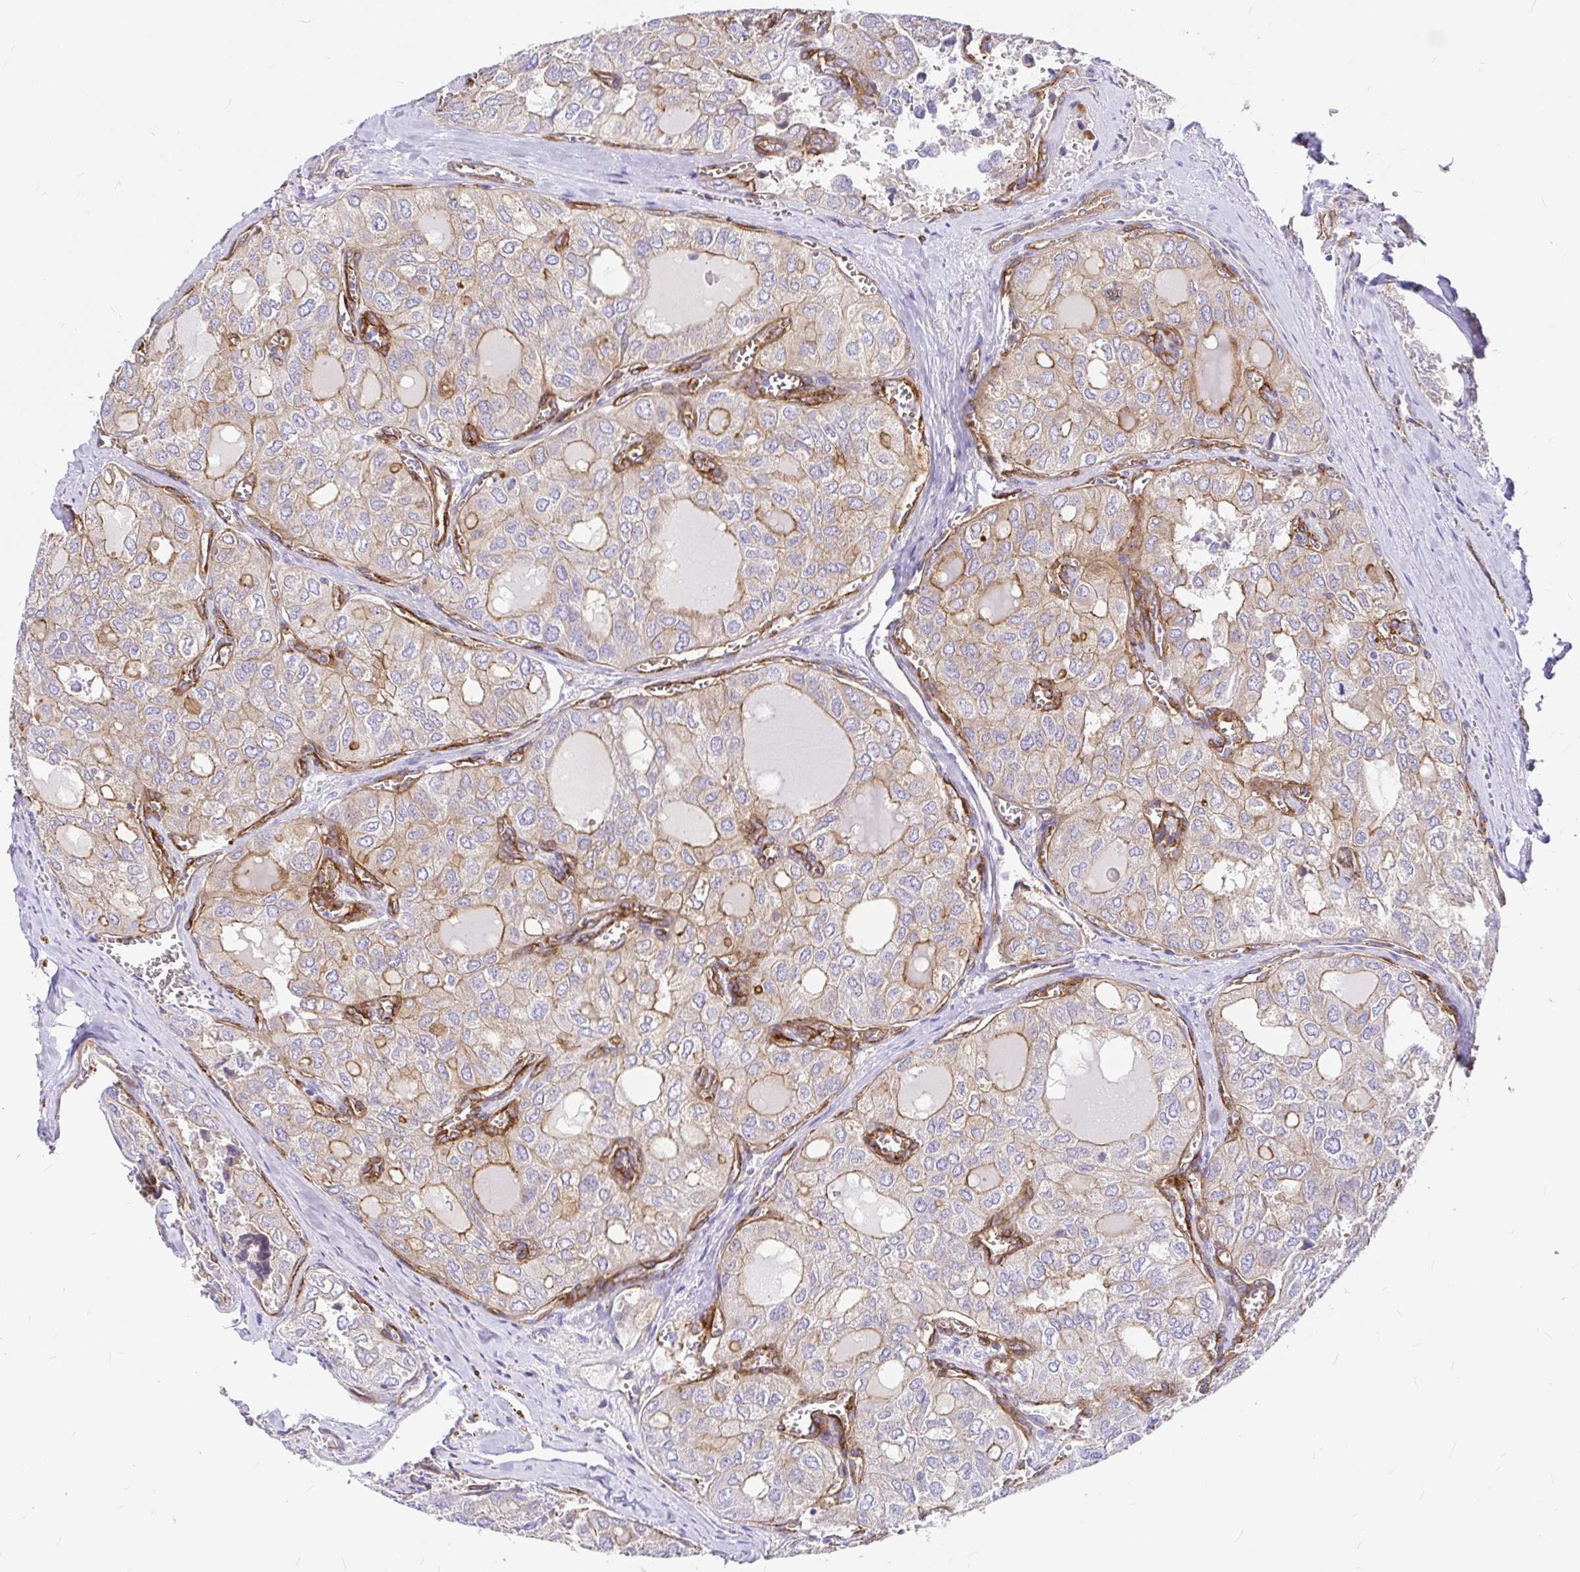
{"staining": {"intensity": "weak", "quantity": "25%-75%", "location": "cytoplasmic/membranous"}, "tissue": "thyroid cancer", "cell_type": "Tumor cells", "image_type": "cancer", "snomed": [{"axis": "morphology", "description": "Follicular adenoma carcinoma, NOS"}, {"axis": "topography", "description": "Thyroid gland"}], "caption": "The image demonstrates immunohistochemical staining of thyroid follicular adenoma carcinoma. There is weak cytoplasmic/membranous staining is seen in about 25%-75% of tumor cells.", "gene": "MYO1B", "patient": {"sex": "male", "age": 75}}